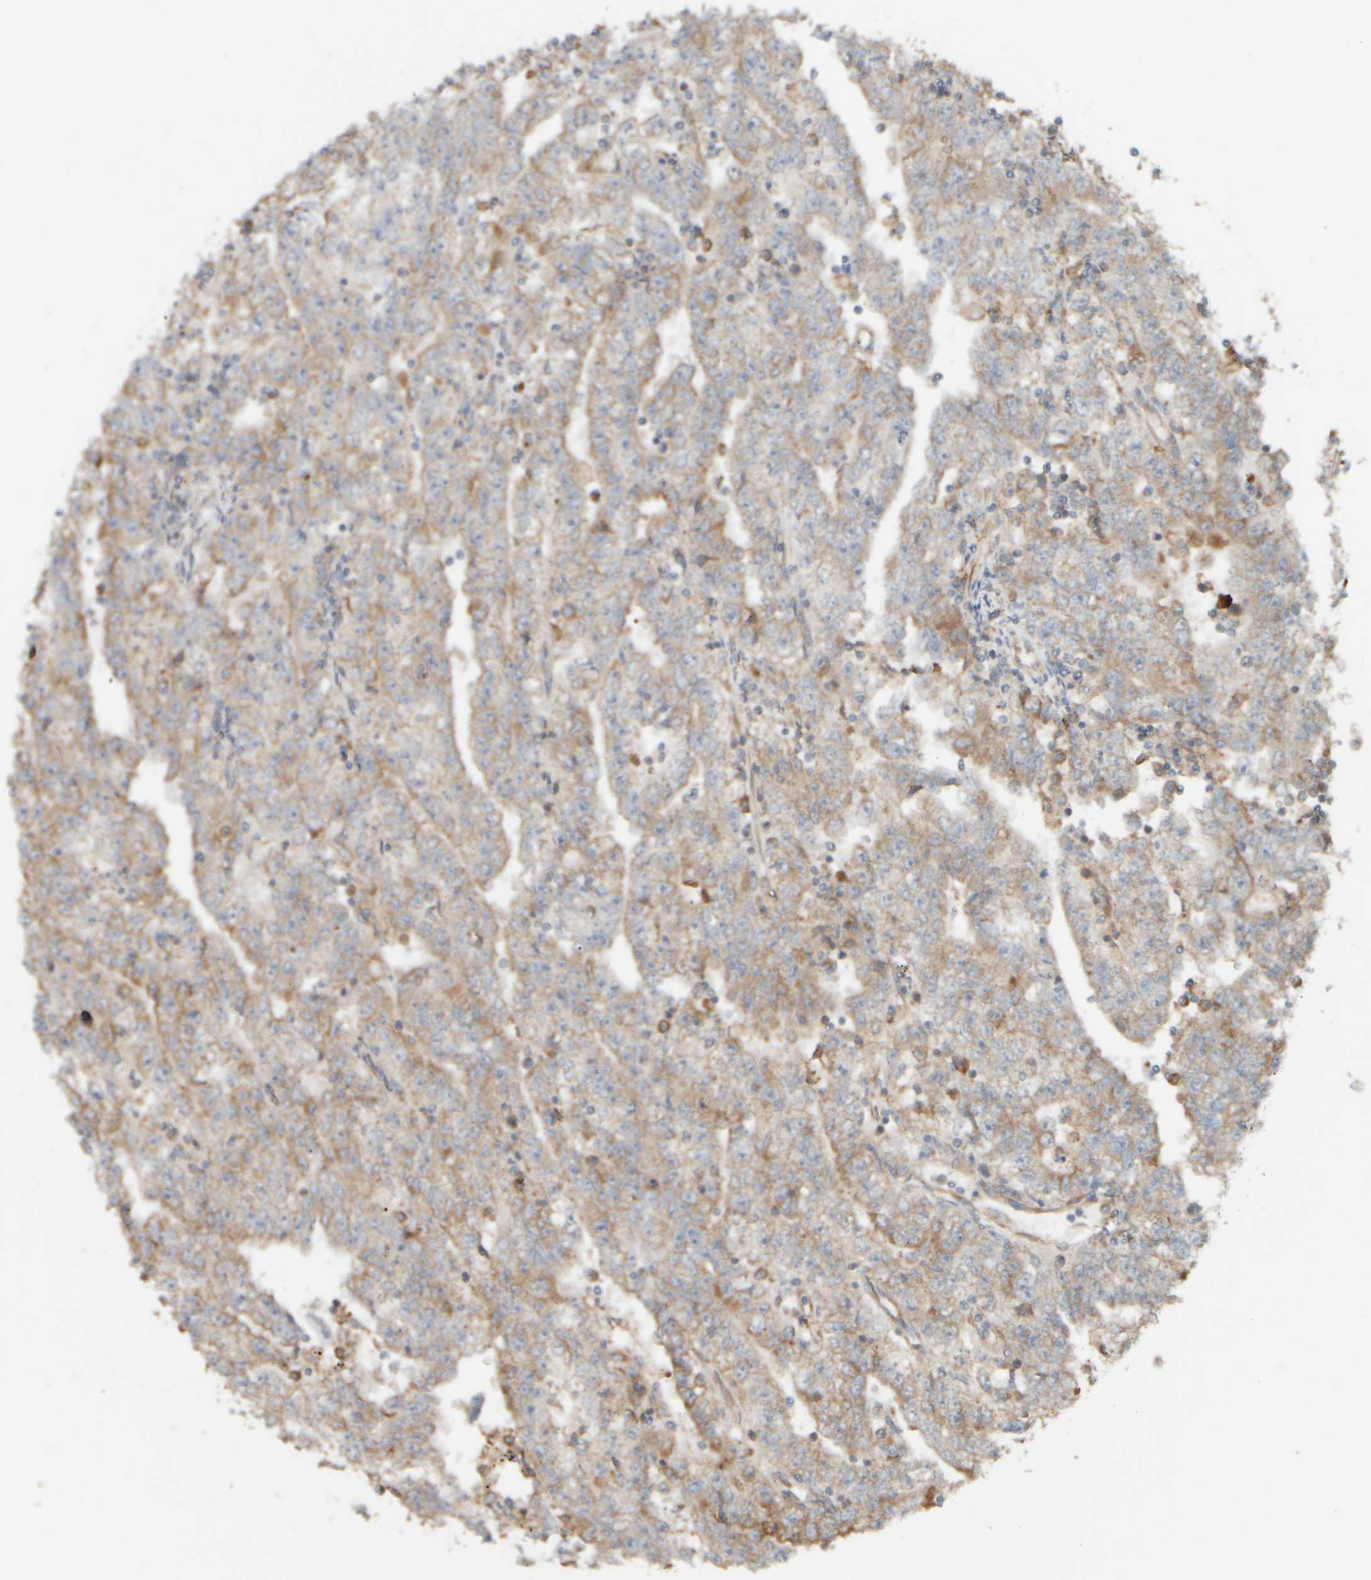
{"staining": {"intensity": "moderate", "quantity": "<25%", "location": "cytoplasmic/membranous"}, "tissue": "testis cancer", "cell_type": "Tumor cells", "image_type": "cancer", "snomed": [{"axis": "morphology", "description": "Carcinoma, Embryonal, NOS"}, {"axis": "topography", "description": "Testis"}], "caption": "Moderate cytoplasmic/membranous protein expression is appreciated in approximately <25% of tumor cells in testis cancer. (Stains: DAB (3,3'-diaminobenzidine) in brown, nuclei in blue, Microscopy: brightfield microscopy at high magnification).", "gene": "EIF2B3", "patient": {"sex": "male", "age": 25}}